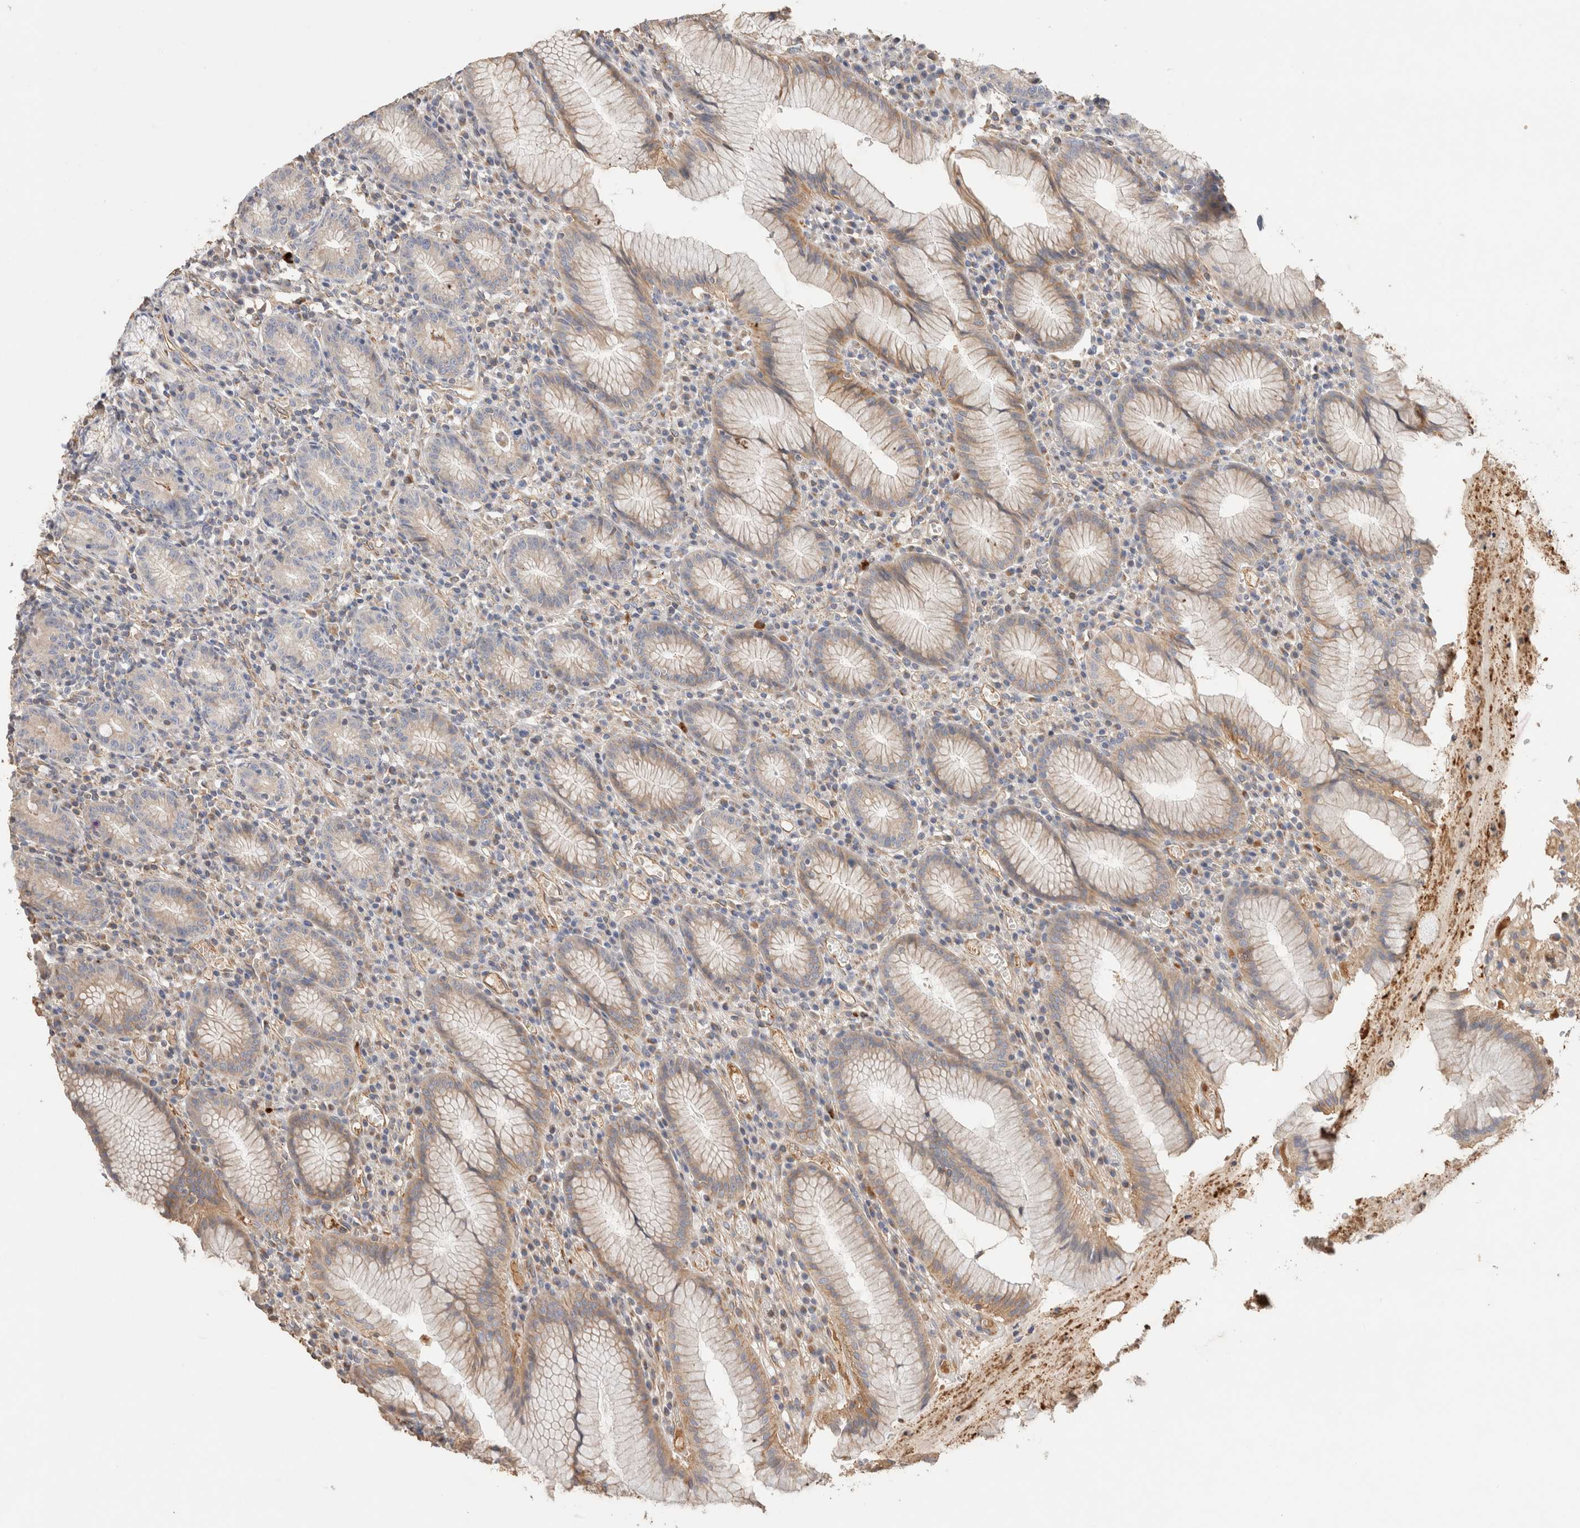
{"staining": {"intensity": "moderate", "quantity": "25%-75%", "location": "cytoplasmic/membranous"}, "tissue": "stomach", "cell_type": "Glandular cells", "image_type": "normal", "snomed": [{"axis": "morphology", "description": "Normal tissue, NOS"}, {"axis": "topography", "description": "Stomach"}], "caption": "Stomach stained for a protein (brown) demonstrates moderate cytoplasmic/membranous positive positivity in about 25%-75% of glandular cells.", "gene": "PROS1", "patient": {"sex": "male", "age": 55}}